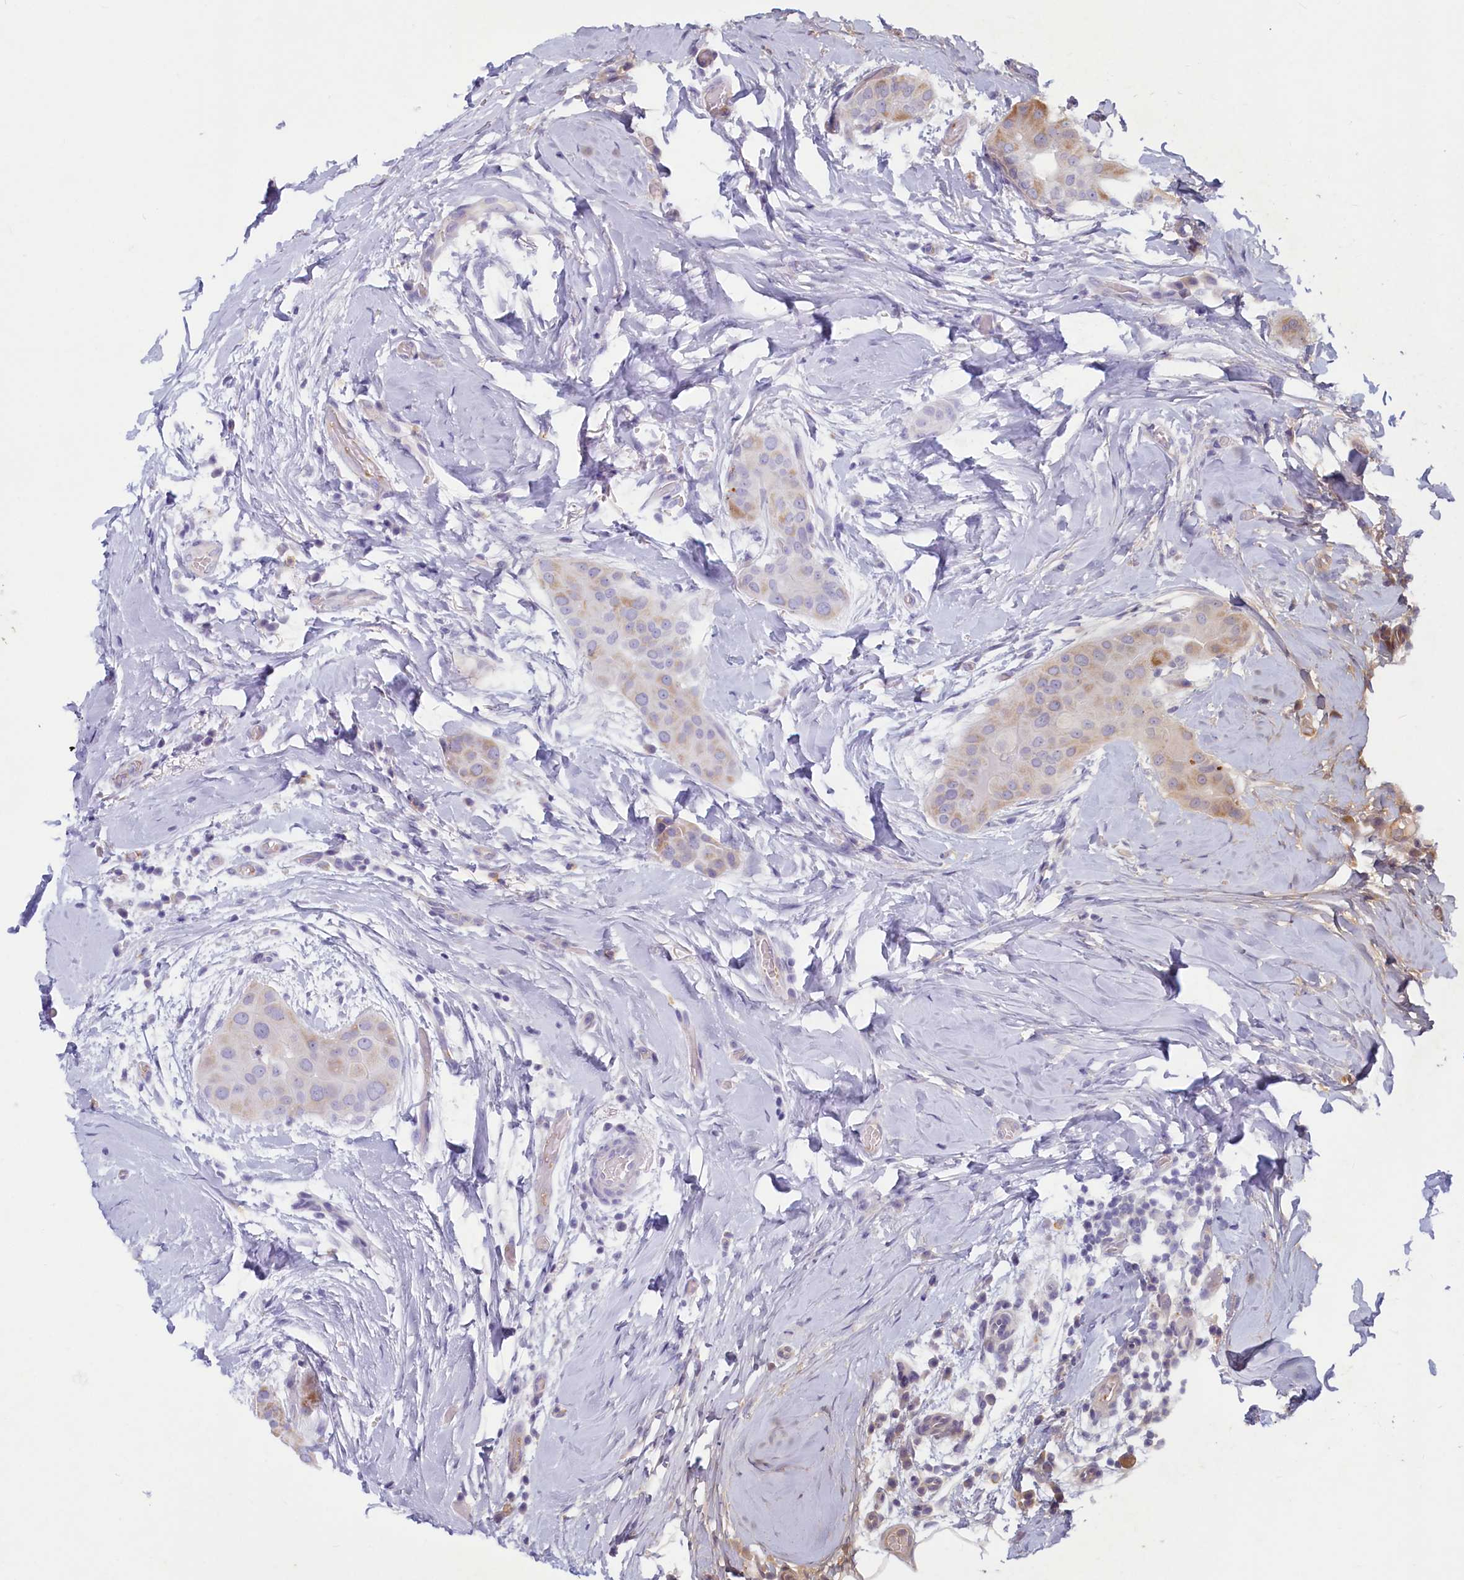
{"staining": {"intensity": "weak", "quantity": "<25%", "location": "cytoplasmic/membranous"}, "tissue": "thyroid cancer", "cell_type": "Tumor cells", "image_type": "cancer", "snomed": [{"axis": "morphology", "description": "Papillary adenocarcinoma, NOS"}, {"axis": "topography", "description": "Thyroid gland"}], "caption": "Thyroid papillary adenocarcinoma was stained to show a protein in brown. There is no significant staining in tumor cells. (Brightfield microscopy of DAB (3,3'-diaminobenzidine) IHC at high magnification).", "gene": "LMOD3", "patient": {"sex": "male", "age": 33}}